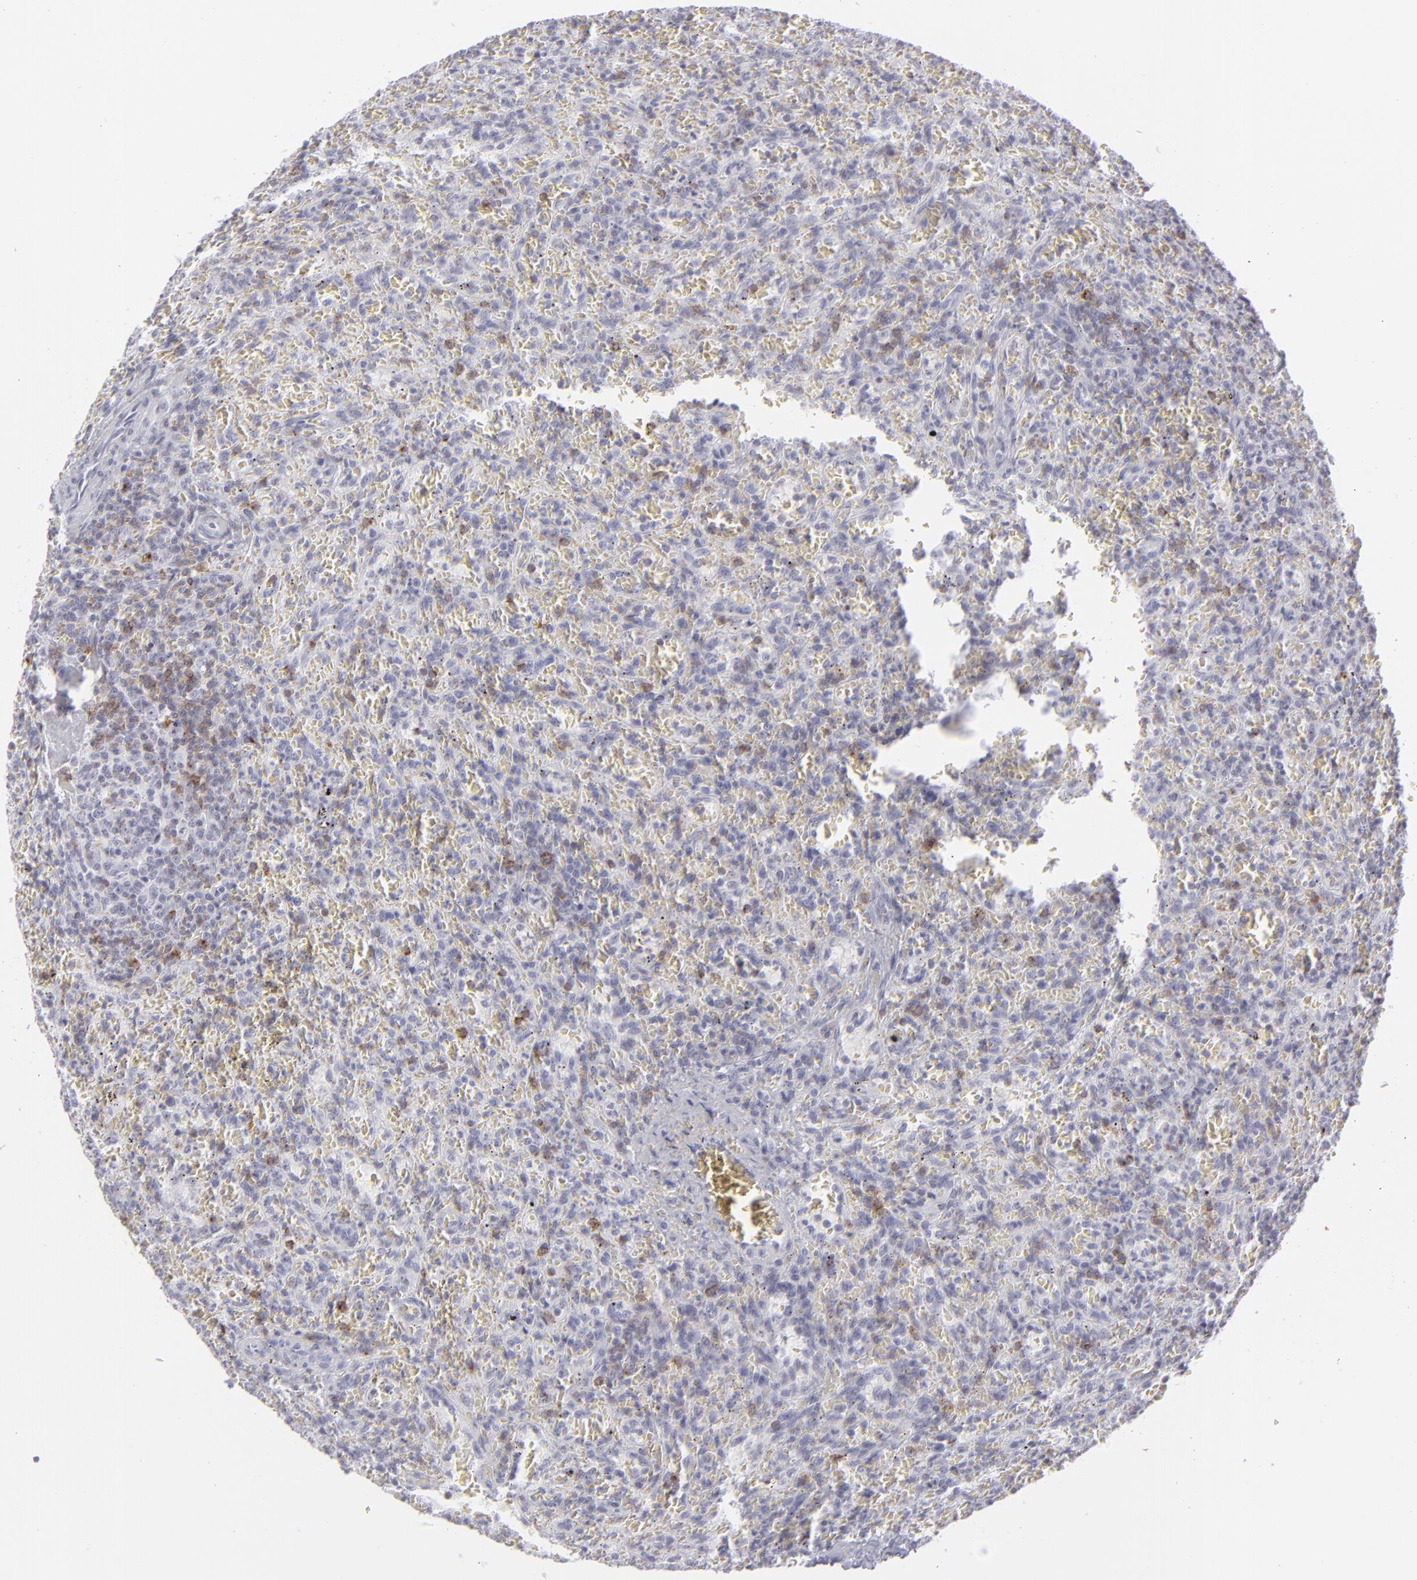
{"staining": {"intensity": "moderate", "quantity": "<25%", "location": "cytoplasmic/membranous"}, "tissue": "lymphoma", "cell_type": "Tumor cells", "image_type": "cancer", "snomed": [{"axis": "morphology", "description": "Malignant lymphoma, non-Hodgkin's type, Low grade"}, {"axis": "topography", "description": "Spleen"}], "caption": "Approximately <25% of tumor cells in human lymphoma reveal moderate cytoplasmic/membranous protein positivity as visualized by brown immunohistochemical staining.", "gene": "CD7", "patient": {"sex": "female", "age": 64}}